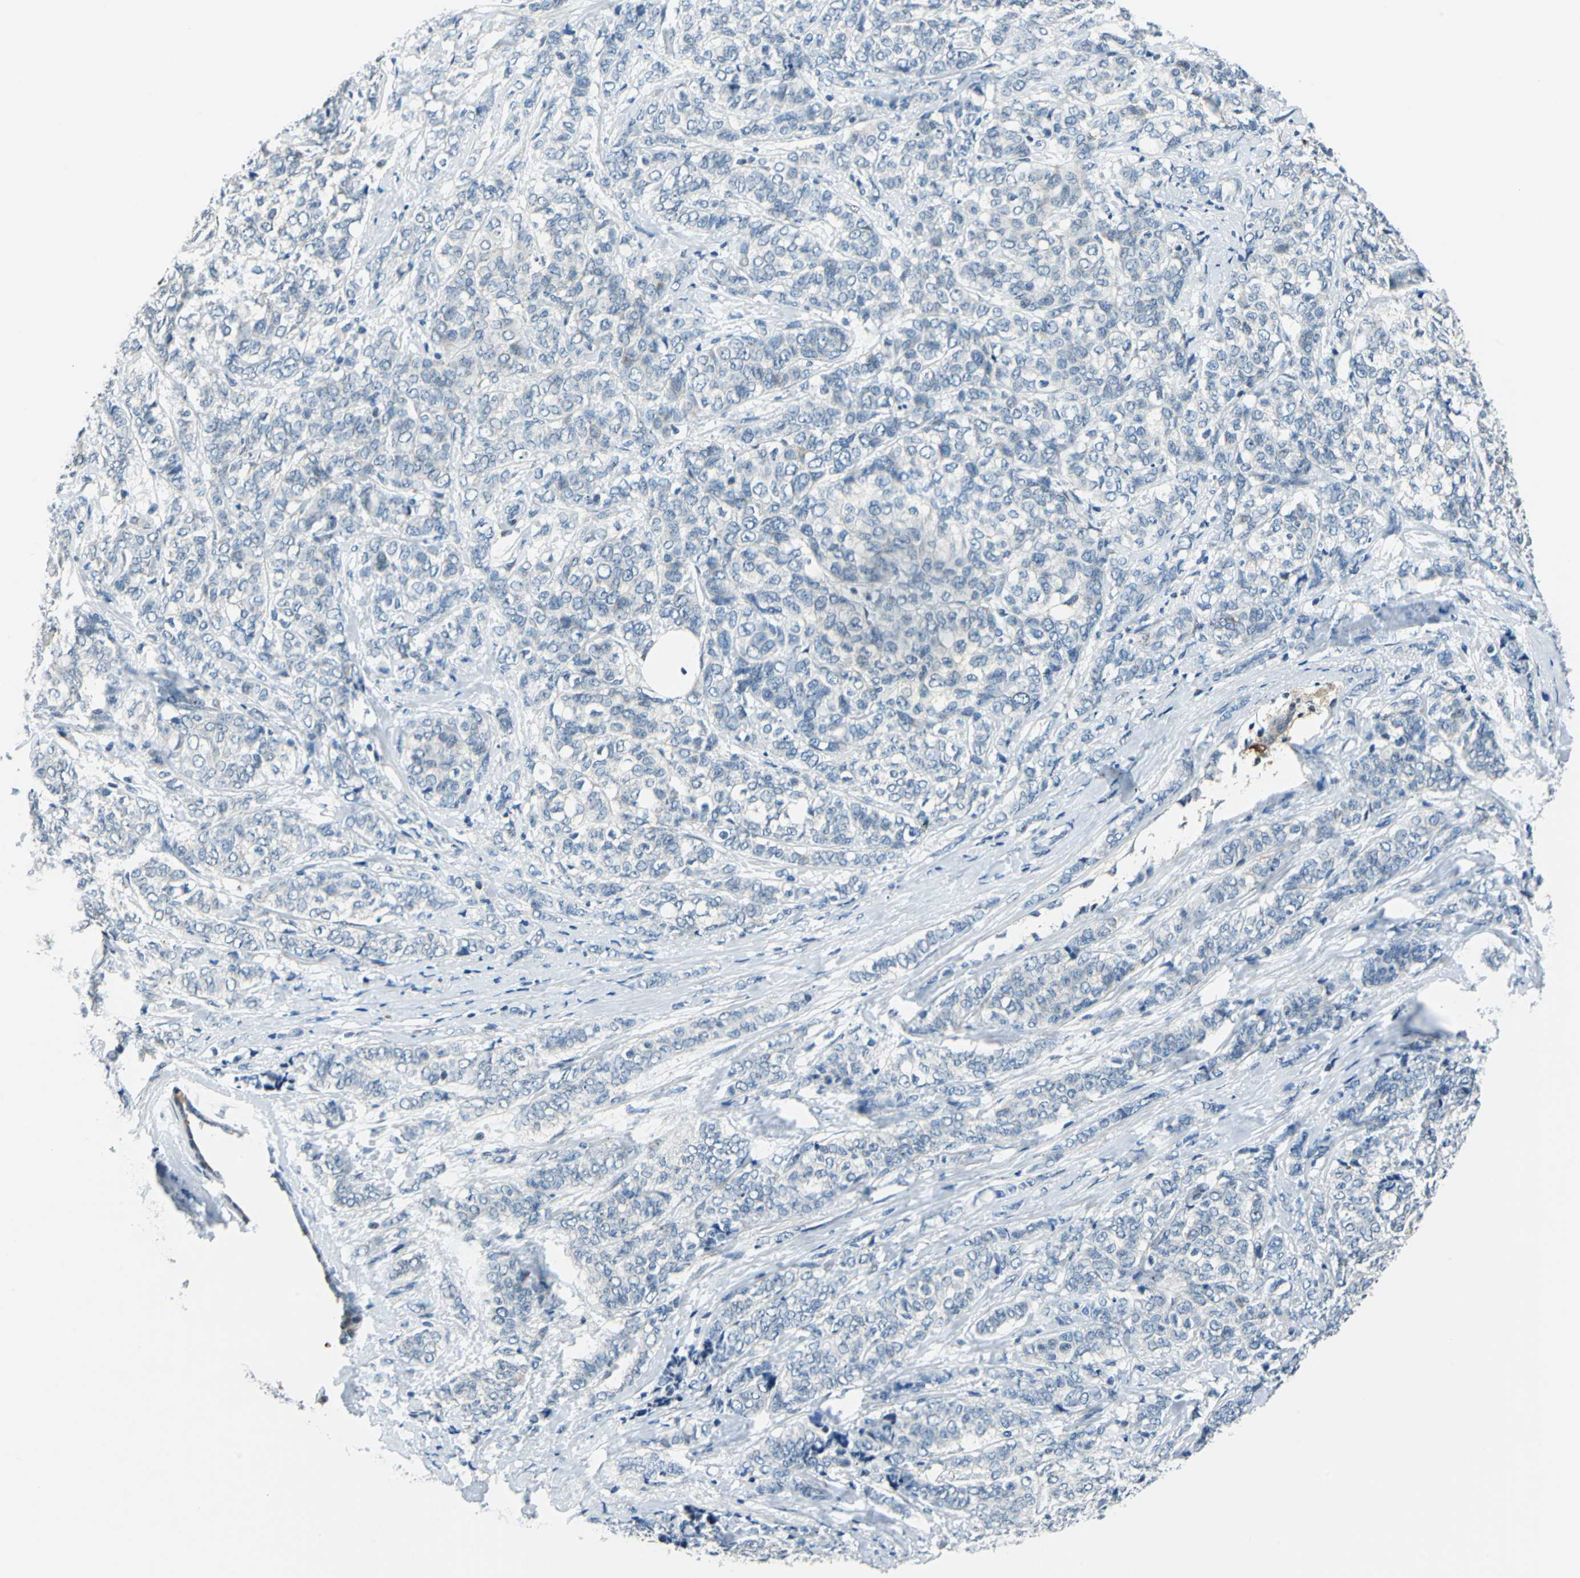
{"staining": {"intensity": "negative", "quantity": "none", "location": "none"}, "tissue": "breast cancer", "cell_type": "Tumor cells", "image_type": "cancer", "snomed": [{"axis": "morphology", "description": "Lobular carcinoma"}, {"axis": "topography", "description": "Breast"}], "caption": "IHC image of neoplastic tissue: breast cancer stained with DAB (3,3'-diaminobenzidine) shows no significant protein staining in tumor cells. (DAB (3,3'-diaminobenzidine) immunohistochemistry, high magnification).", "gene": "HCFC2", "patient": {"sex": "female", "age": 60}}